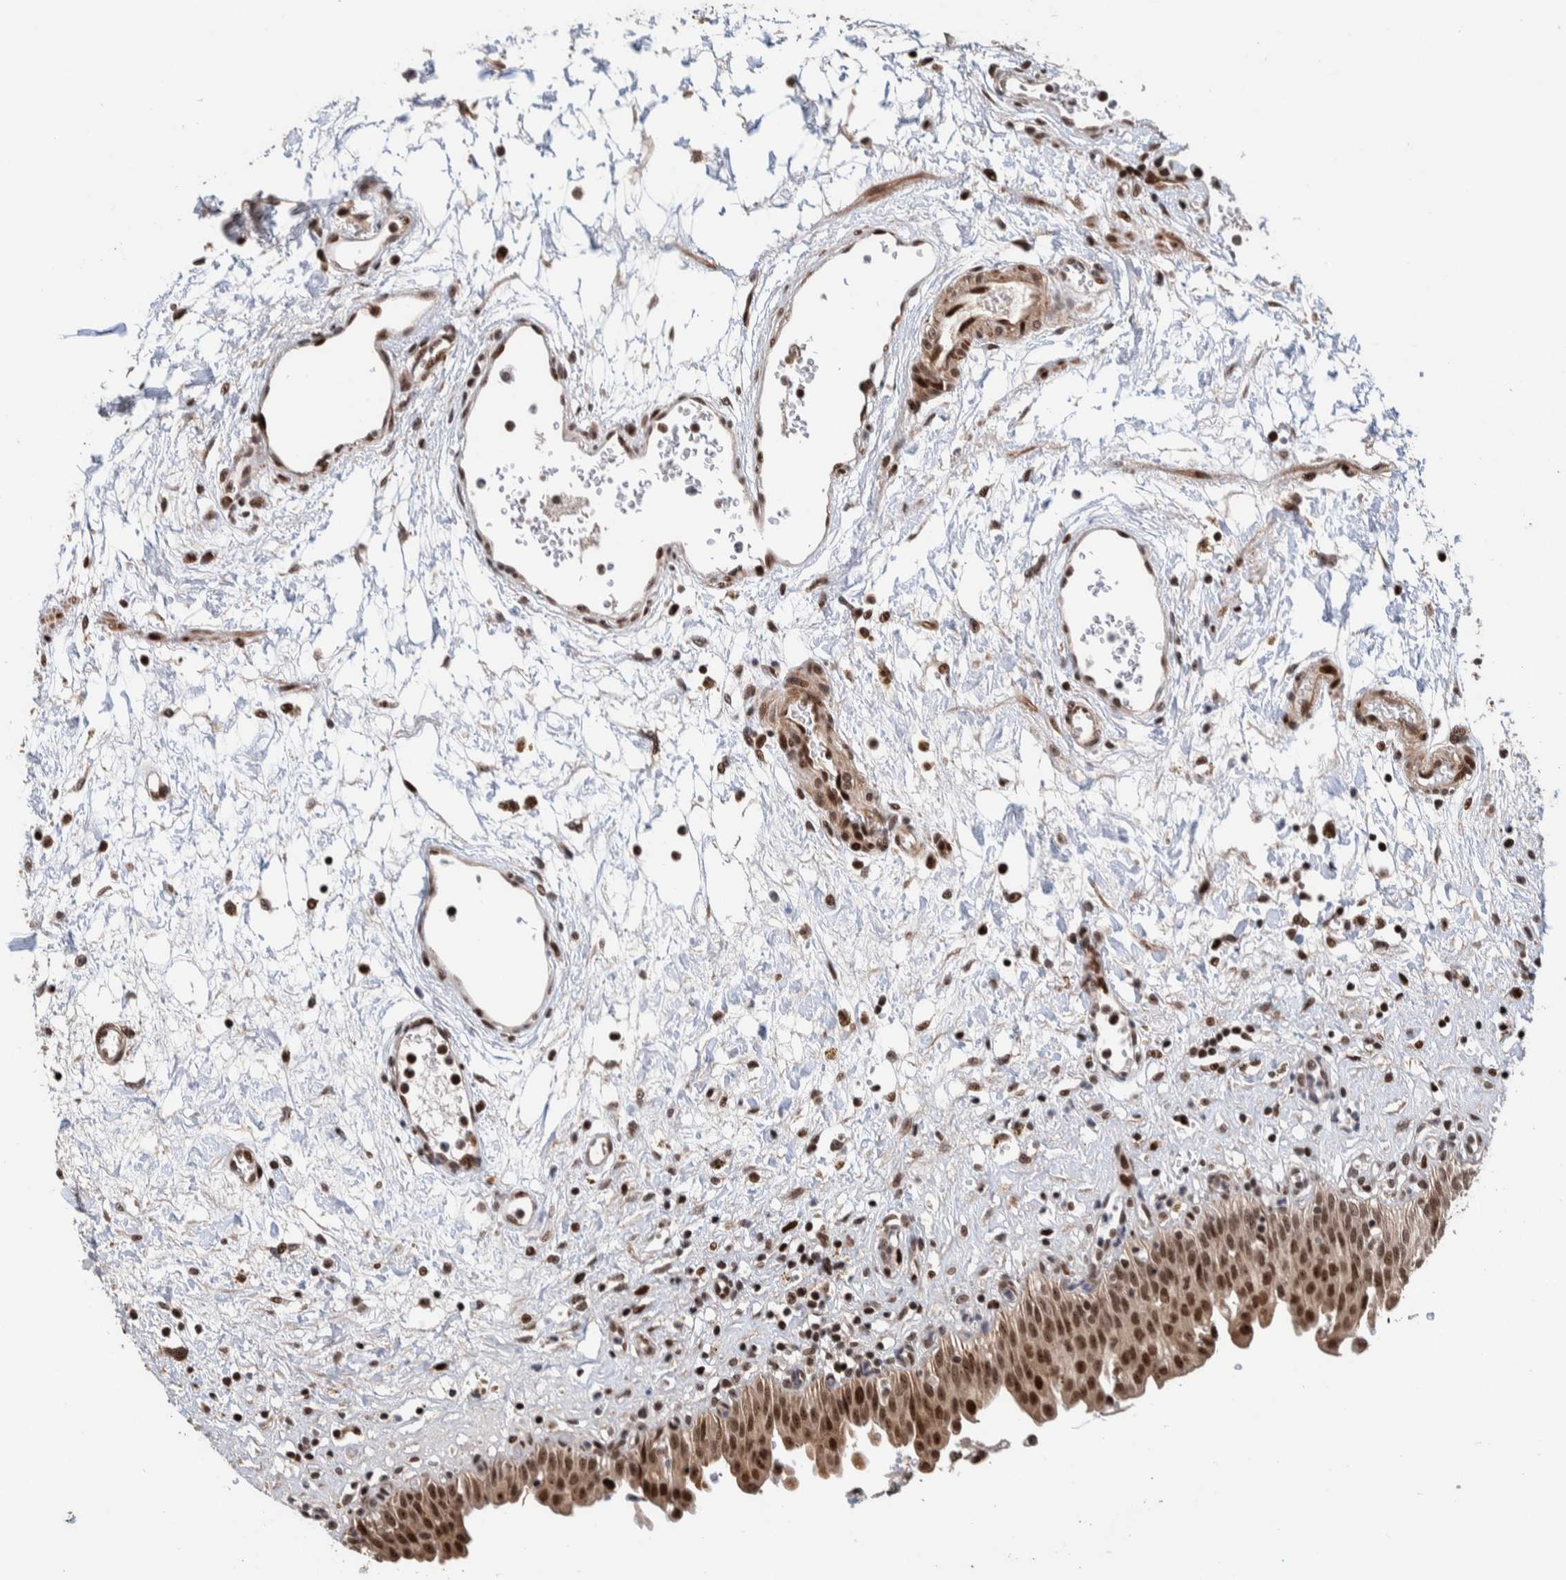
{"staining": {"intensity": "strong", "quantity": ">75%", "location": "nuclear"}, "tissue": "urinary bladder", "cell_type": "Urothelial cells", "image_type": "normal", "snomed": [{"axis": "morphology", "description": "Urothelial carcinoma, High grade"}, {"axis": "topography", "description": "Urinary bladder"}], "caption": "The histopathology image demonstrates a brown stain indicating the presence of a protein in the nuclear of urothelial cells in urinary bladder. (Stains: DAB (3,3'-diaminobenzidine) in brown, nuclei in blue, Microscopy: brightfield microscopy at high magnification).", "gene": "CHD4", "patient": {"sex": "male", "age": 46}}